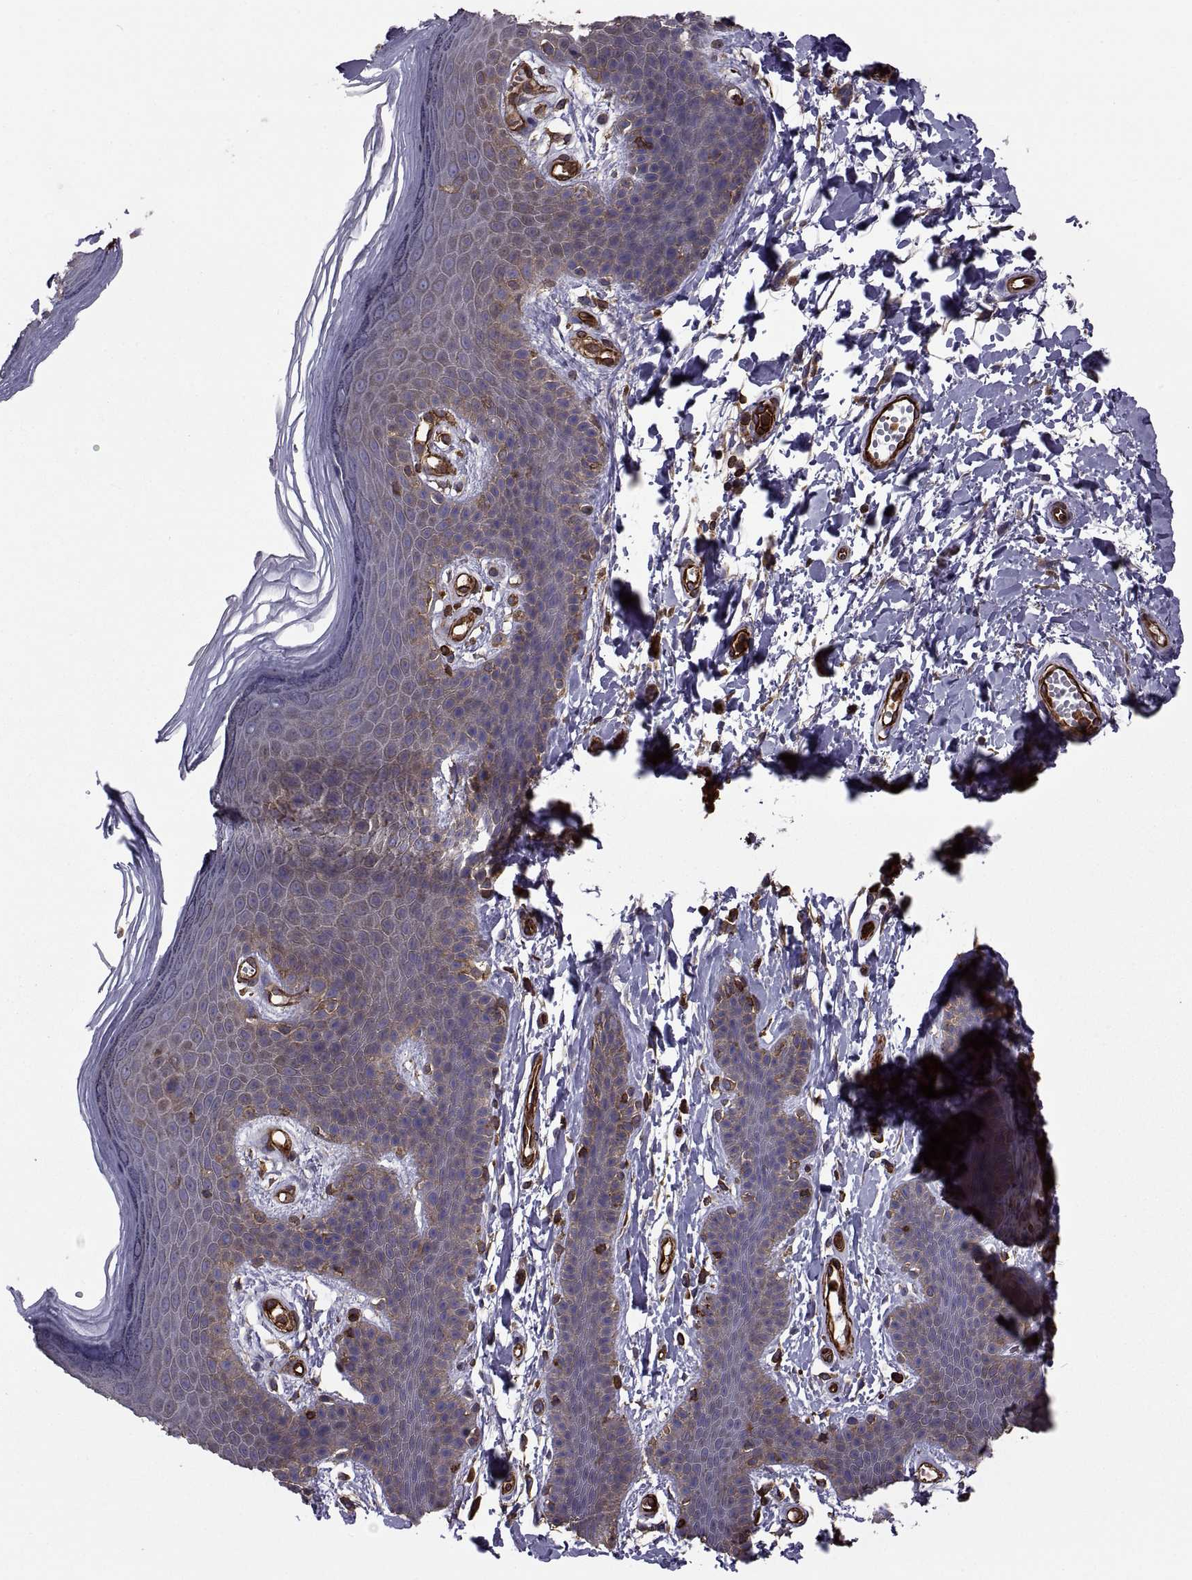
{"staining": {"intensity": "moderate", "quantity": "25%-75%", "location": "cytoplasmic/membranous"}, "tissue": "skin", "cell_type": "Epidermal cells", "image_type": "normal", "snomed": [{"axis": "morphology", "description": "Normal tissue, NOS"}, {"axis": "topography", "description": "Anal"}], "caption": "A micrograph showing moderate cytoplasmic/membranous expression in approximately 25%-75% of epidermal cells in benign skin, as visualized by brown immunohistochemical staining.", "gene": "MYH9", "patient": {"sex": "male", "age": 53}}